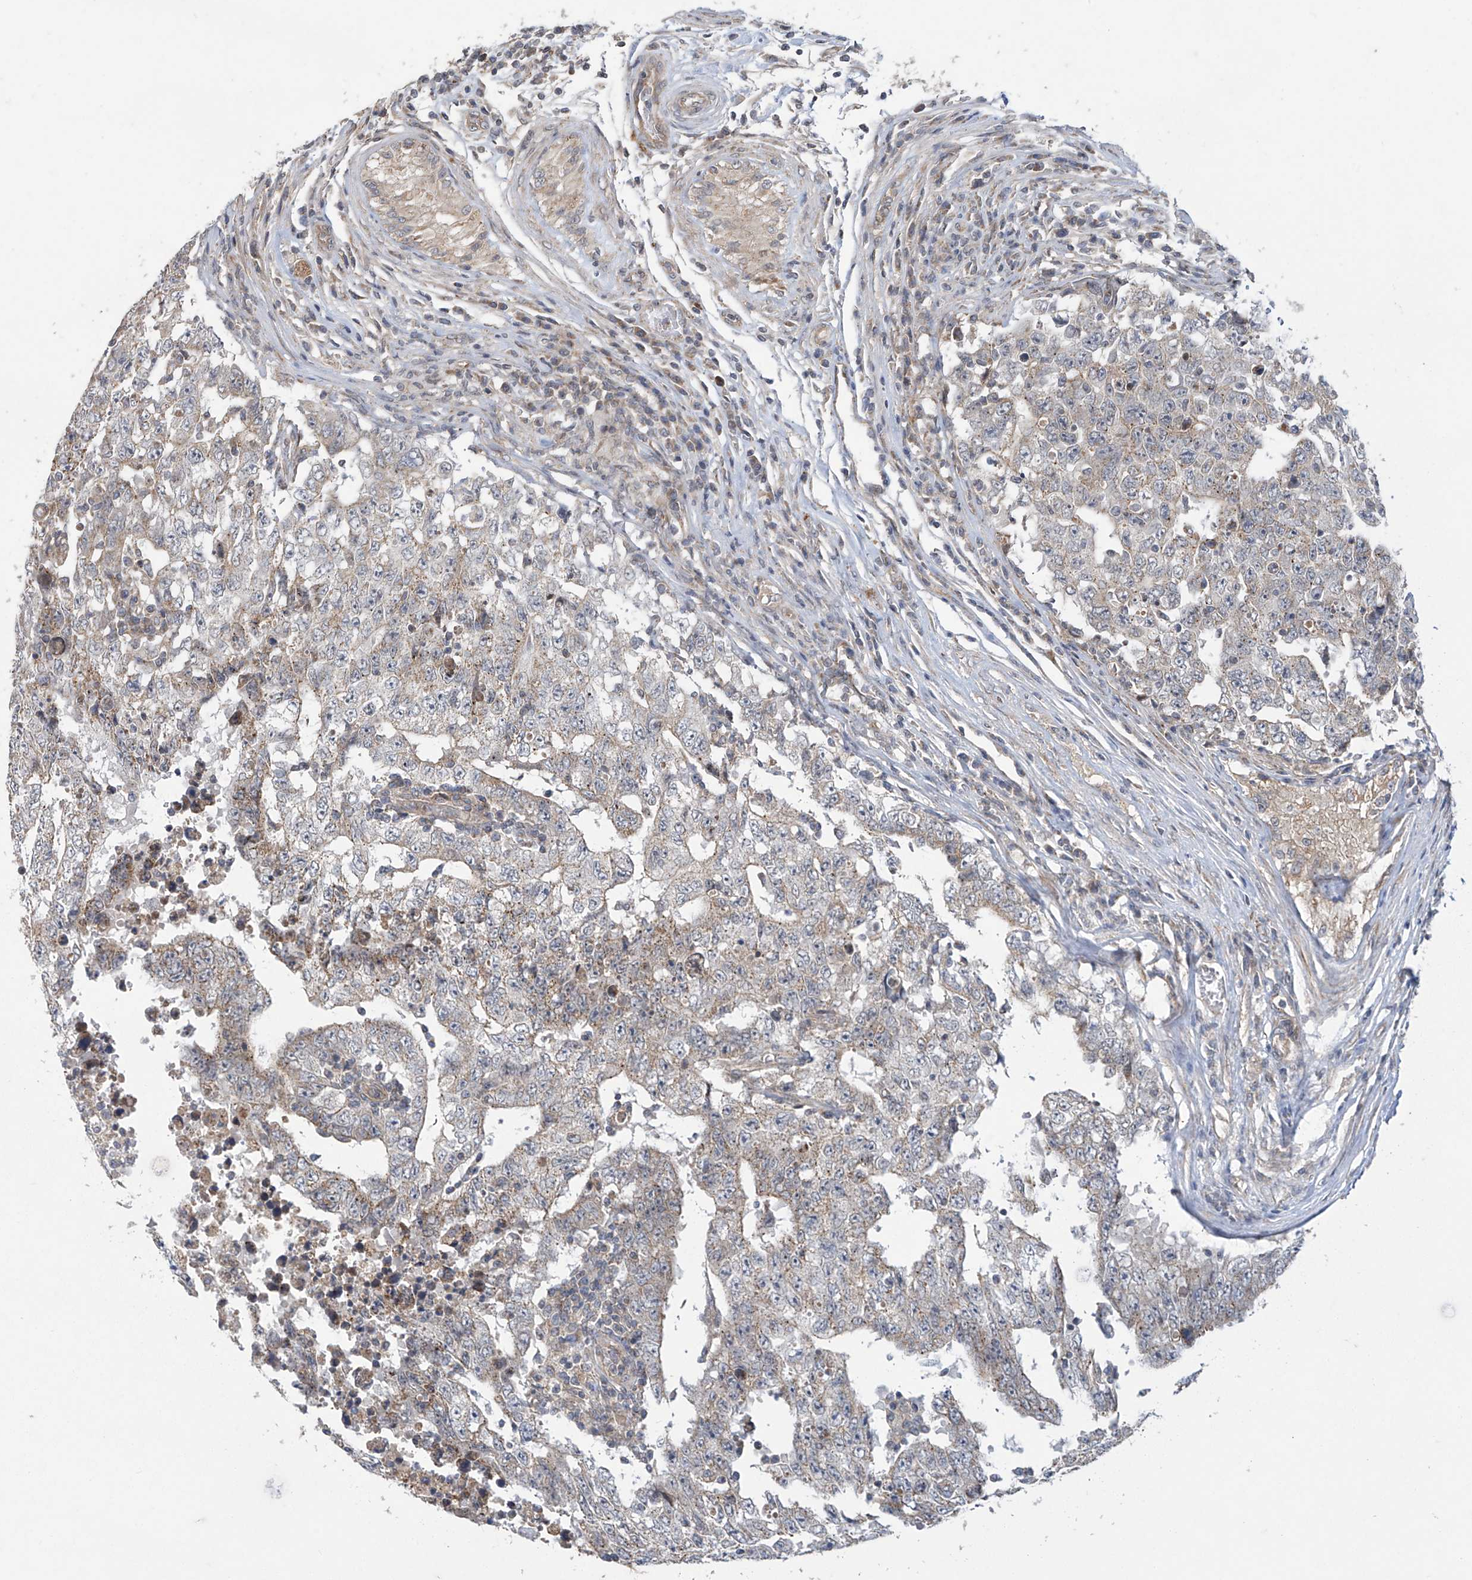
{"staining": {"intensity": "weak", "quantity": "<25%", "location": "cytoplasmic/membranous"}, "tissue": "testis cancer", "cell_type": "Tumor cells", "image_type": "cancer", "snomed": [{"axis": "morphology", "description": "Carcinoma, Embryonal, NOS"}, {"axis": "topography", "description": "Testis"}], "caption": "There is no significant staining in tumor cells of testis cancer.", "gene": "TRIM60", "patient": {"sex": "male", "age": 26}}